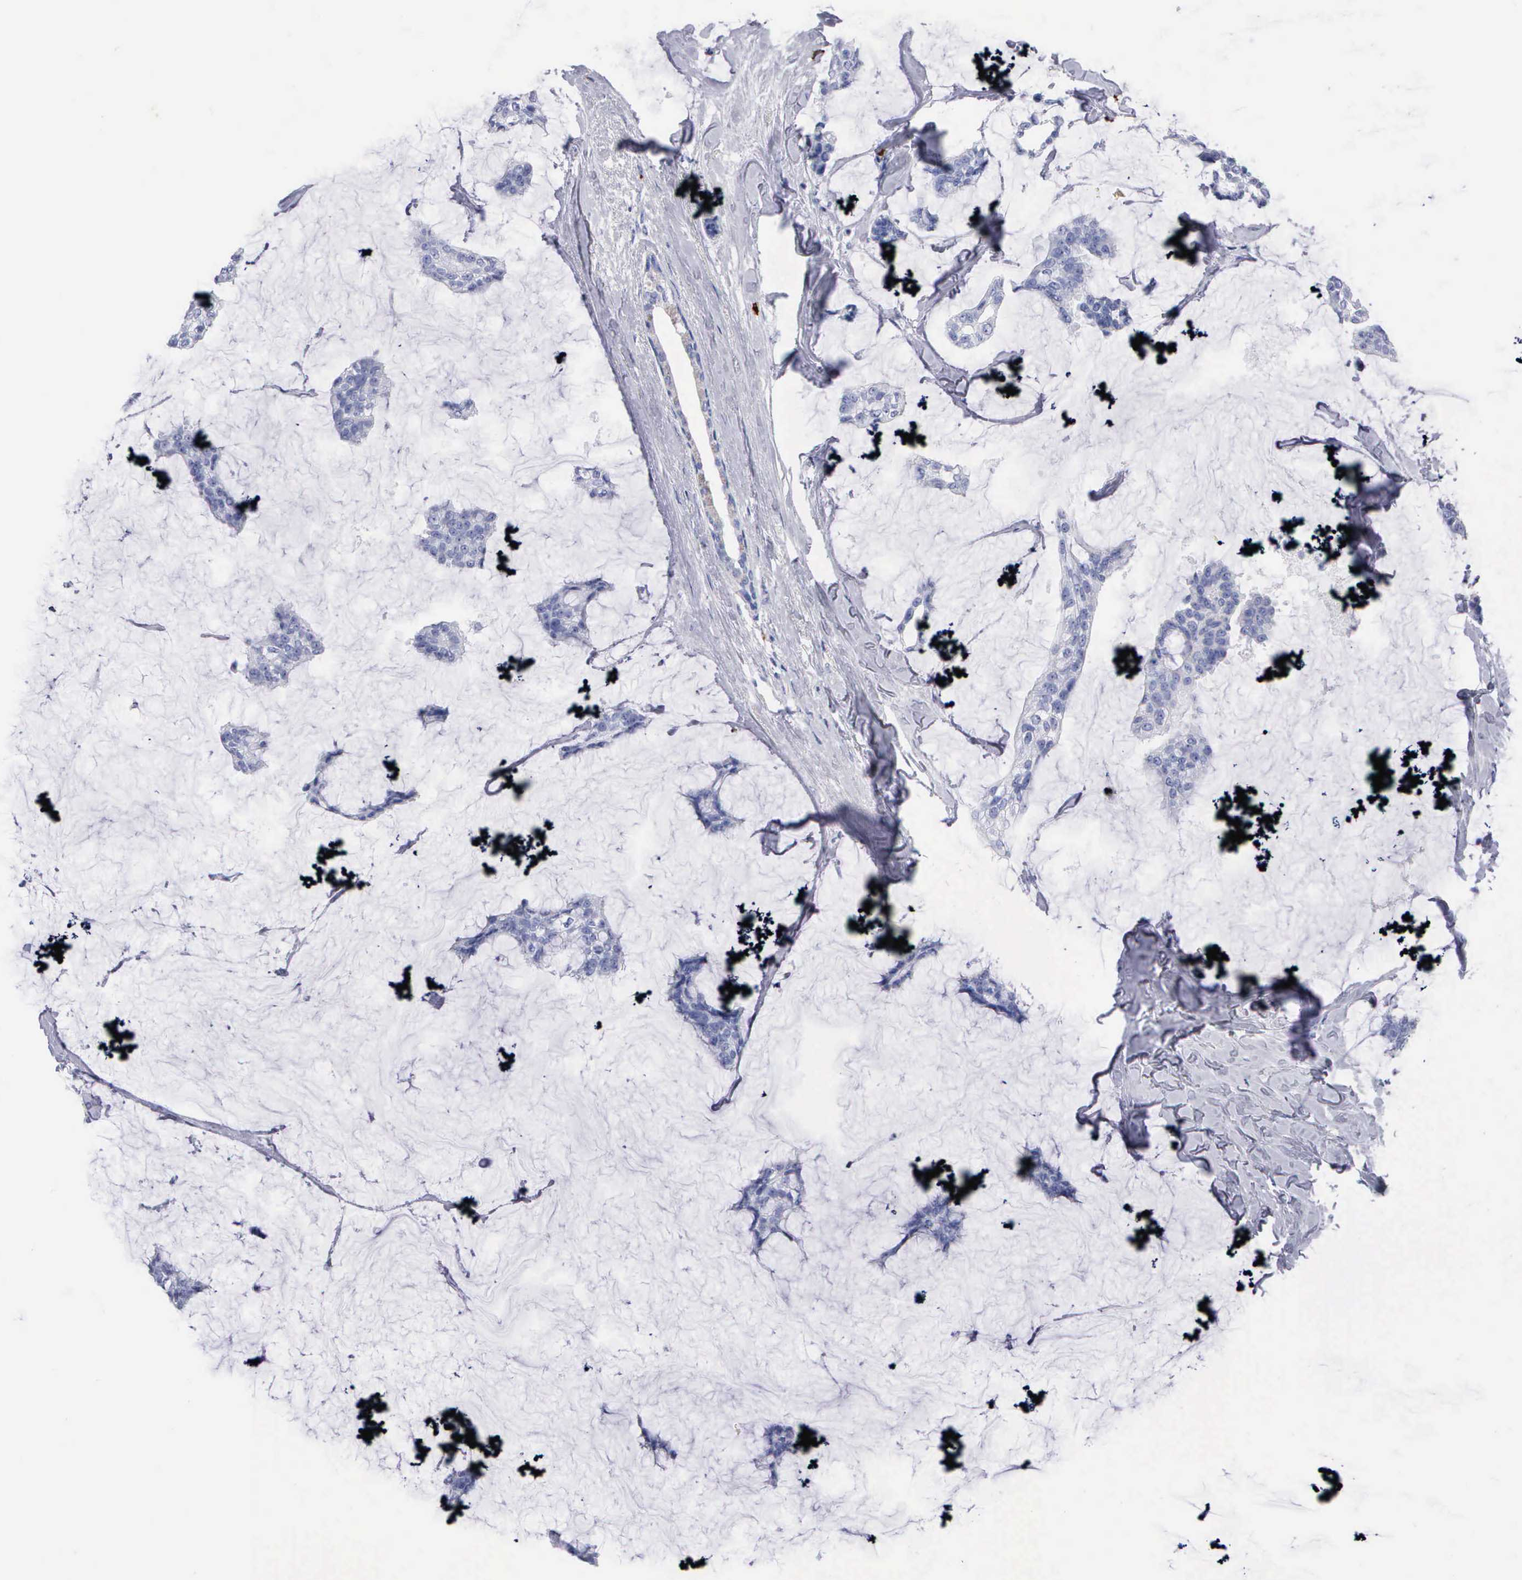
{"staining": {"intensity": "negative", "quantity": "none", "location": "none"}, "tissue": "breast cancer", "cell_type": "Tumor cells", "image_type": "cancer", "snomed": [{"axis": "morphology", "description": "Duct carcinoma"}, {"axis": "topography", "description": "Breast"}], "caption": "Immunohistochemistry histopathology image of neoplastic tissue: human breast invasive ductal carcinoma stained with DAB demonstrates no significant protein positivity in tumor cells.", "gene": "CTSG", "patient": {"sex": "female", "age": 93}}